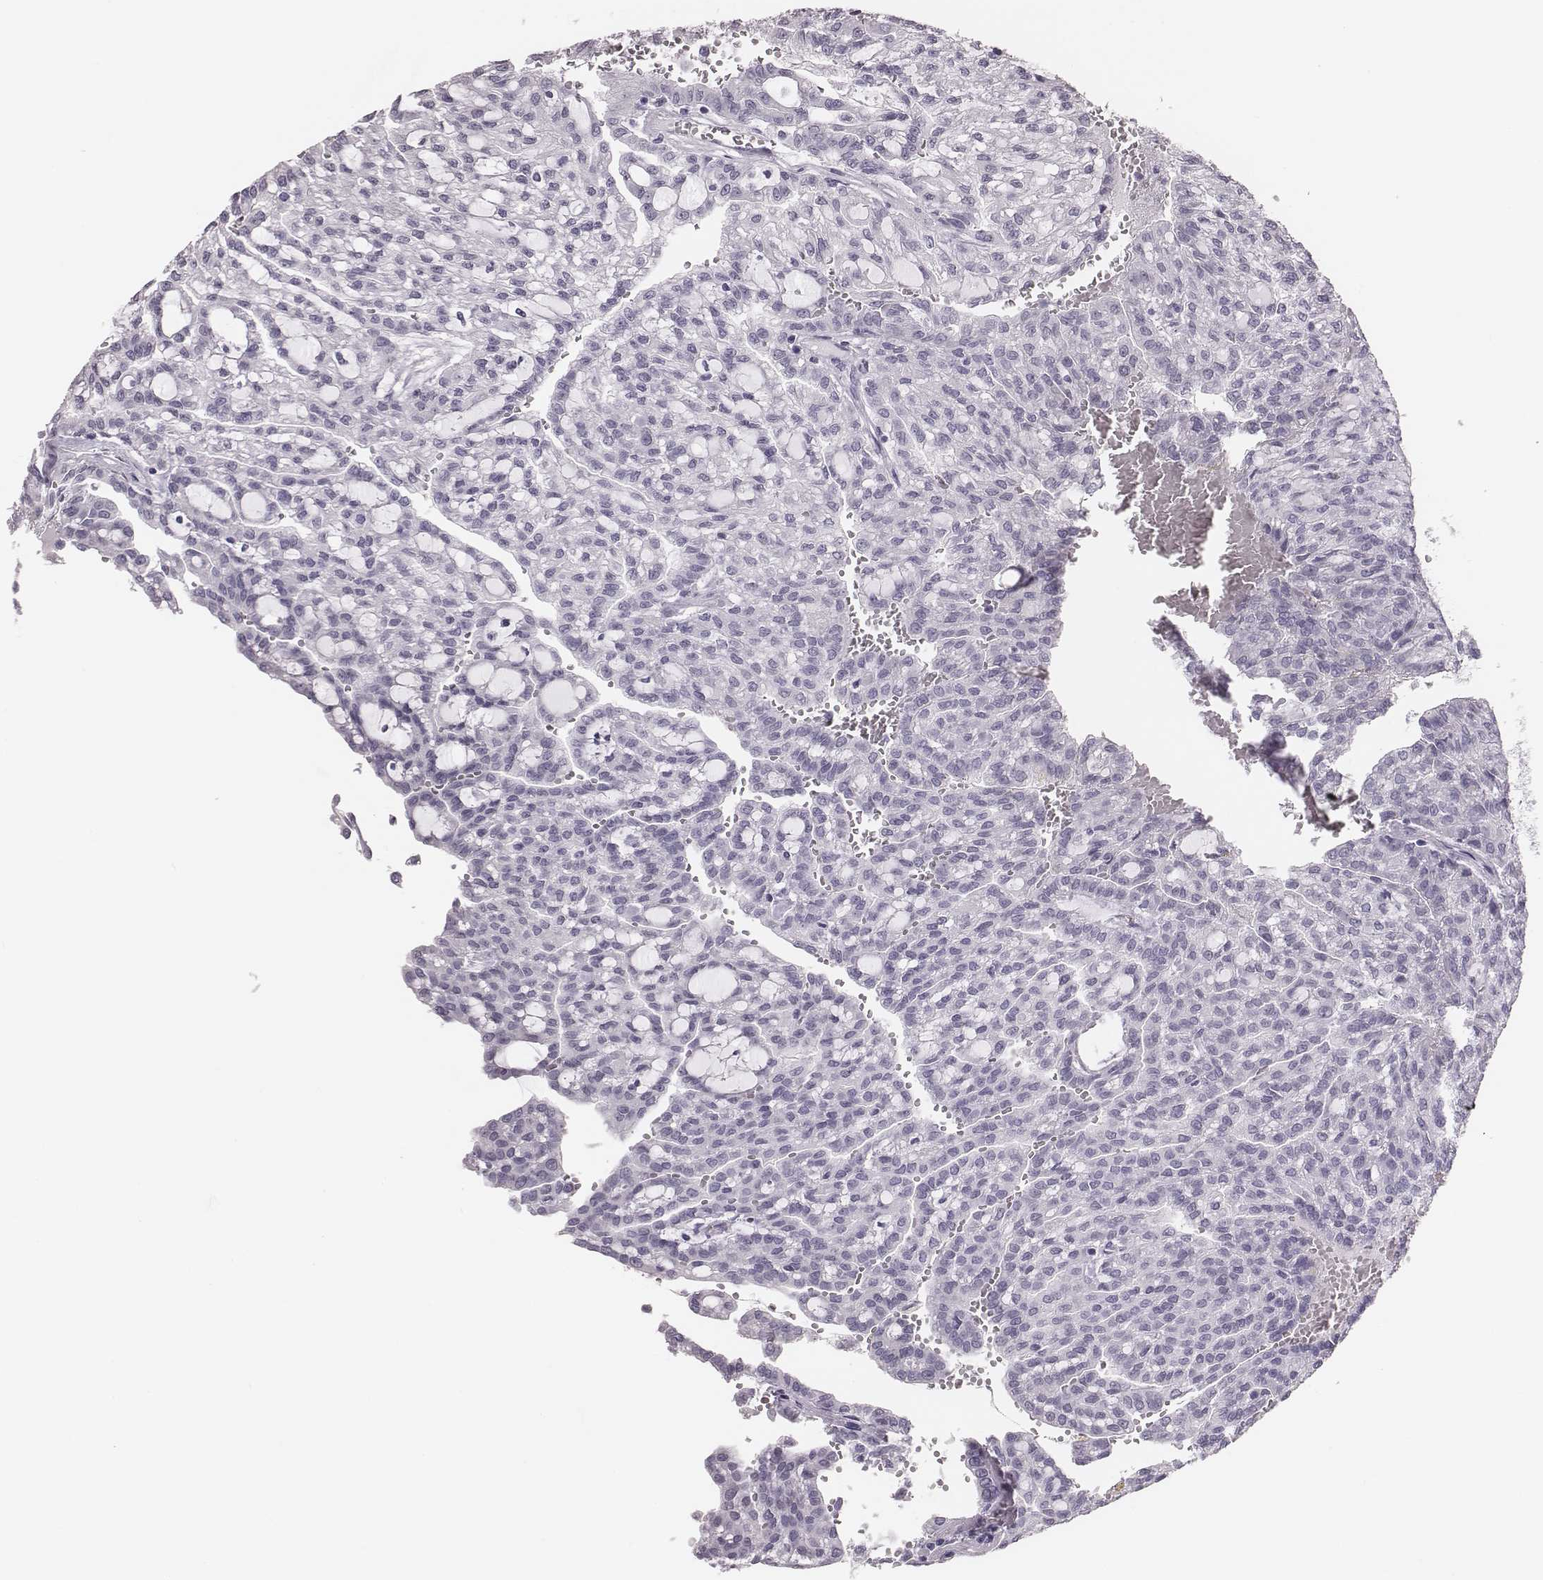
{"staining": {"intensity": "negative", "quantity": "none", "location": "none"}, "tissue": "renal cancer", "cell_type": "Tumor cells", "image_type": "cancer", "snomed": [{"axis": "morphology", "description": "Adenocarcinoma, NOS"}, {"axis": "topography", "description": "Kidney"}], "caption": "The micrograph demonstrates no staining of tumor cells in adenocarcinoma (renal).", "gene": "H1-6", "patient": {"sex": "male", "age": 63}}